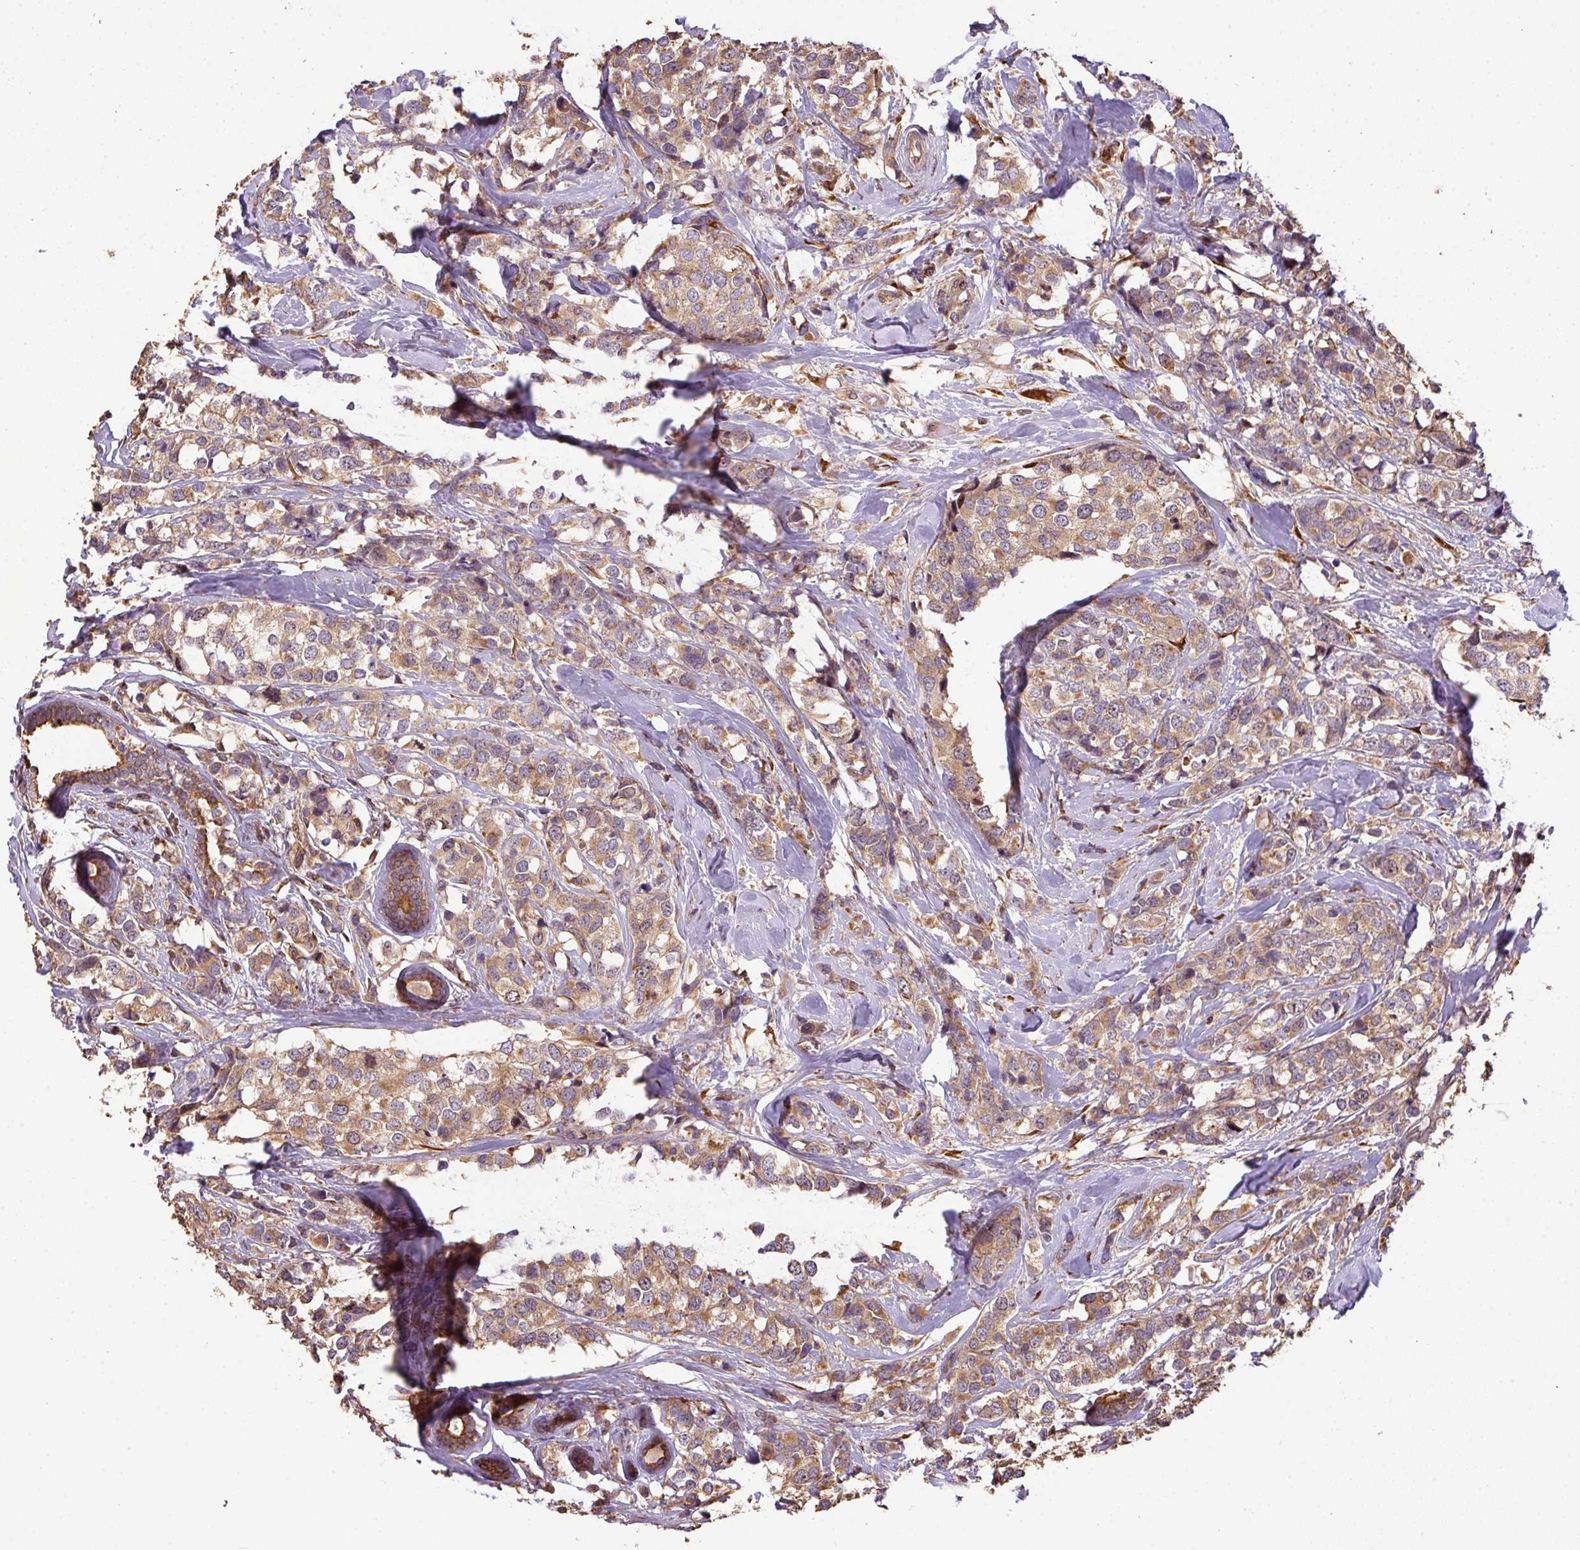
{"staining": {"intensity": "moderate", "quantity": ">75%", "location": "cytoplasmic/membranous,nuclear"}, "tissue": "breast cancer", "cell_type": "Tumor cells", "image_type": "cancer", "snomed": [{"axis": "morphology", "description": "Lobular carcinoma"}, {"axis": "topography", "description": "Breast"}], "caption": "Protein expression analysis of breast cancer reveals moderate cytoplasmic/membranous and nuclear staining in approximately >75% of tumor cells. The staining is performed using DAB brown chromogen to label protein expression. The nuclei are counter-stained blue using hematoxylin.", "gene": "VENTX", "patient": {"sex": "female", "age": 59}}